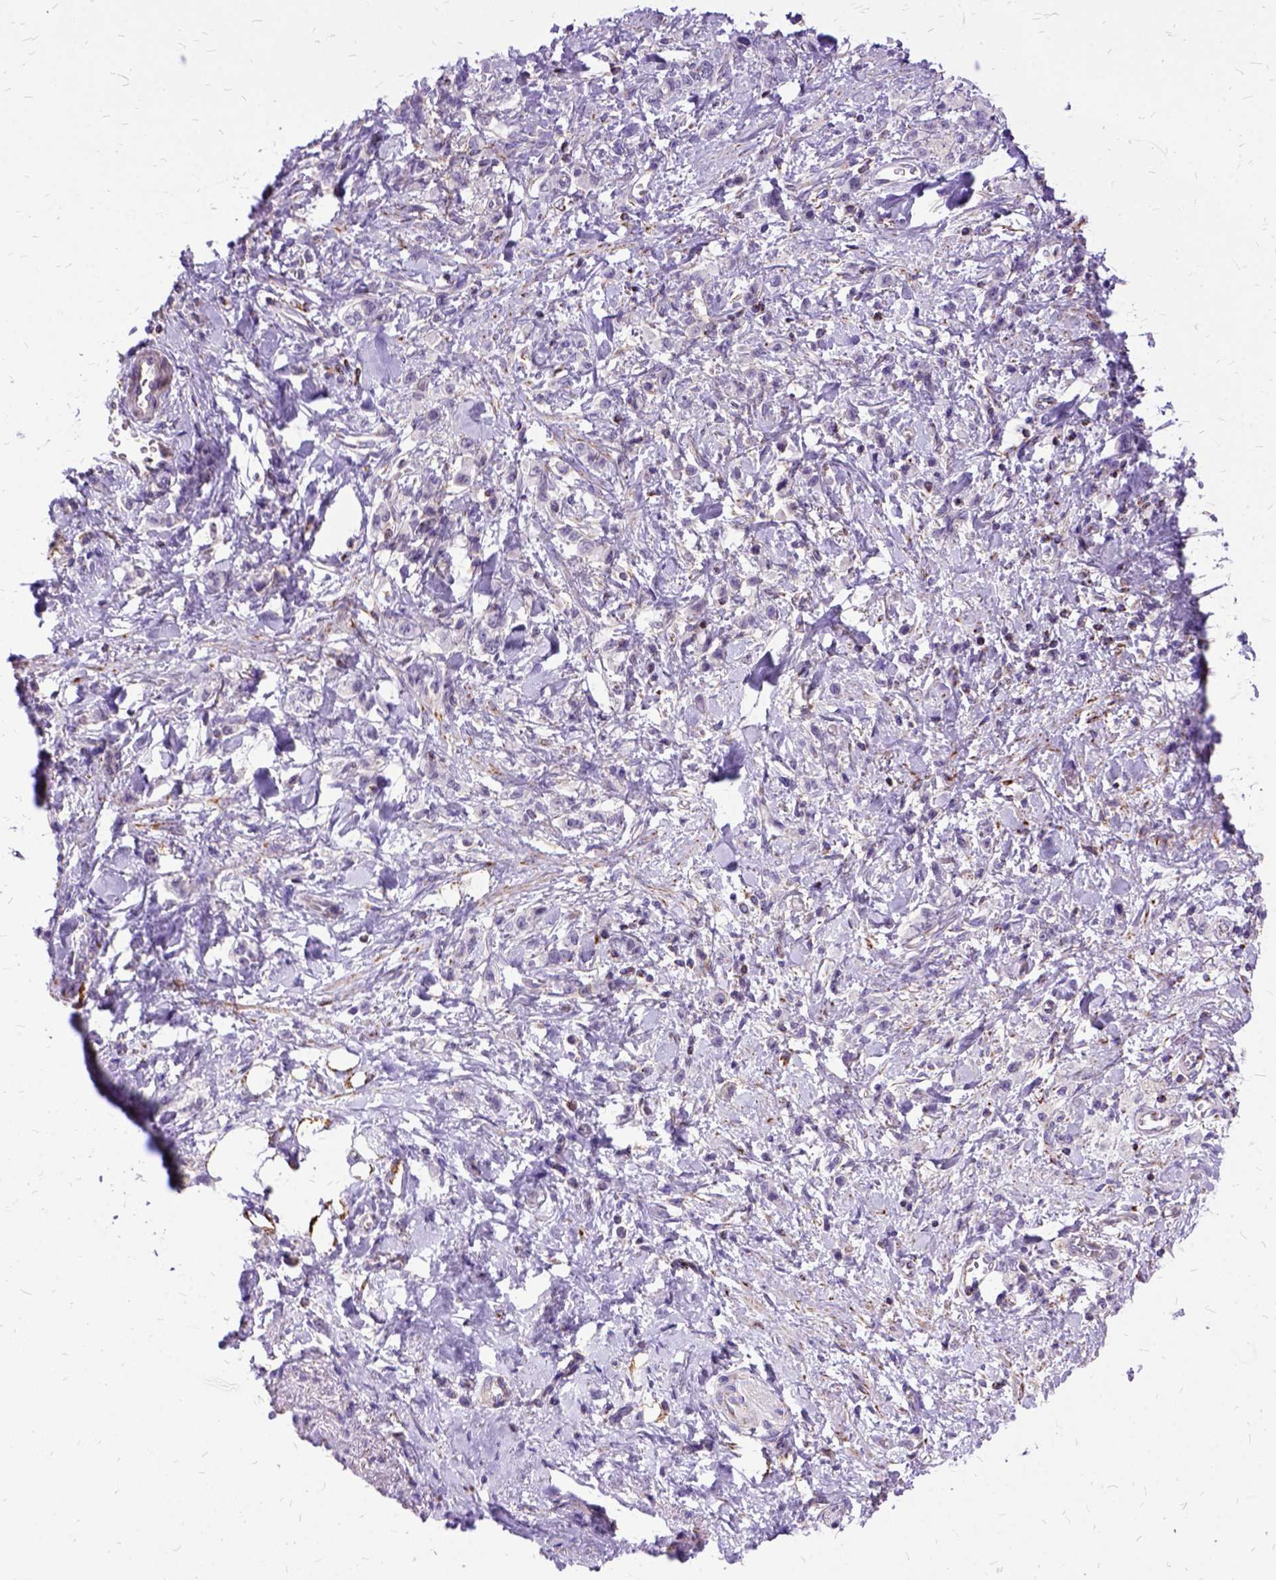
{"staining": {"intensity": "negative", "quantity": "none", "location": "none"}, "tissue": "stomach cancer", "cell_type": "Tumor cells", "image_type": "cancer", "snomed": [{"axis": "morphology", "description": "Adenocarcinoma, NOS"}, {"axis": "topography", "description": "Stomach"}], "caption": "Stomach adenocarcinoma was stained to show a protein in brown. There is no significant expression in tumor cells.", "gene": "OXCT1", "patient": {"sex": "male", "age": 77}}